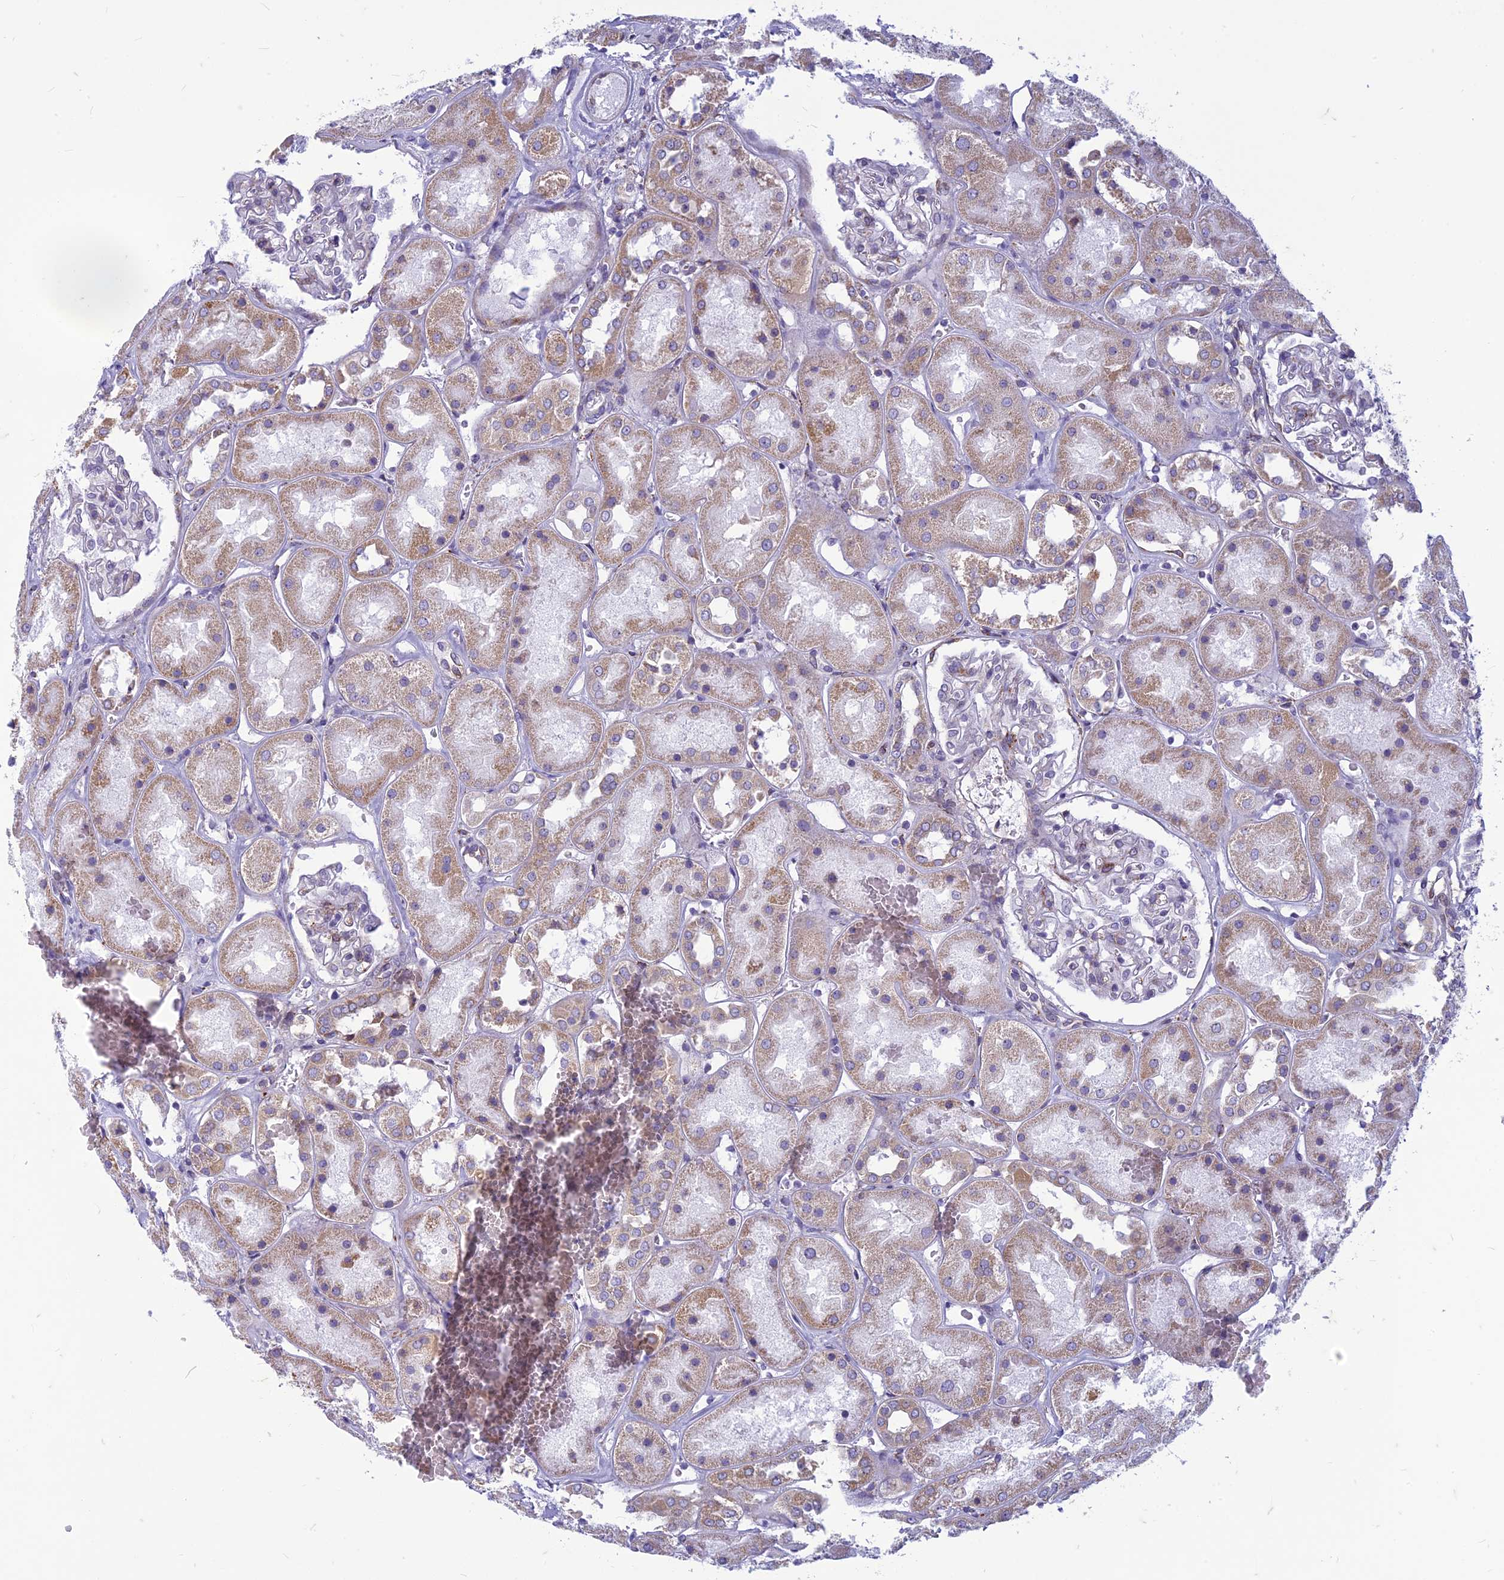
{"staining": {"intensity": "weak", "quantity": "<25%", "location": "cytoplasmic/membranous"}, "tissue": "kidney", "cell_type": "Cells in glomeruli", "image_type": "normal", "snomed": [{"axis": "morphology", "description": "Normal tissue, NOS"}, {"axis": "topography", "description": "Kidney"}], "caption": "Immunohistochemical staining of unremarkable kidney displays no significant positivity in cells in glomeruli.", "gene": "CENATAC", "patient": {"sex": "male", "age": 70}}